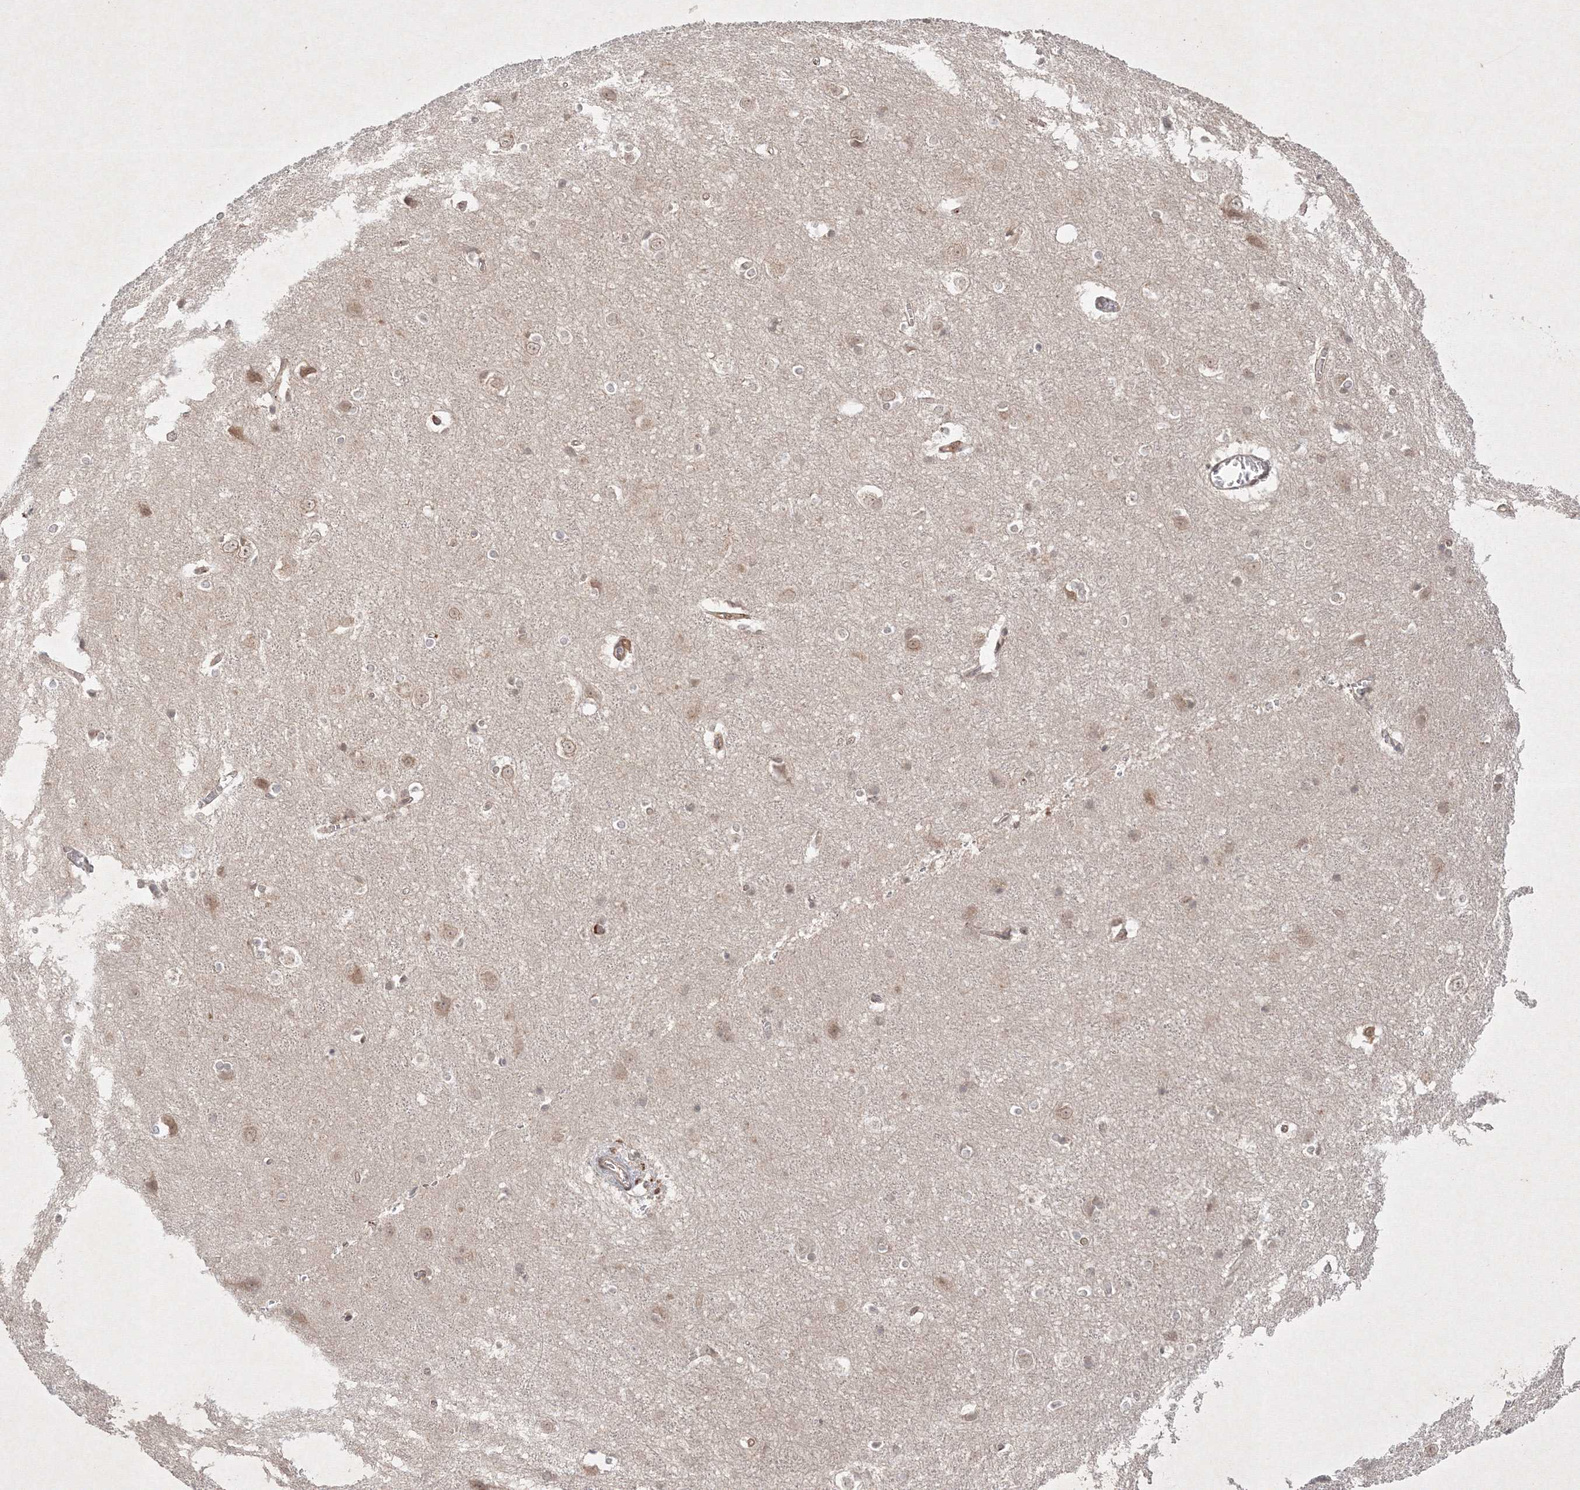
{"staining": {"intensity": "moderate", "quantity": ">75%", "location": "cytoplasmic/membranous"}, "tissue": "cerebral cortex", "cell_type": "Endothelial cells", "image_type": "normal", "snomed": [{"axis": "morphology", "description": "Normal tissue, NOS"}, {"axis": "topography", "description": "Cerebral cortex"}], "caption": "Immunohistochemical staining of unremarkable cerebral cortex reveals moderate cytoplasmic/membranous protein expression in approximately >75% of endothelial cells. (DAB IHC with brightfield microscopy, high magnification).", "gene": "KIF20A", "patient": {"sex": "male", "age": 54}}